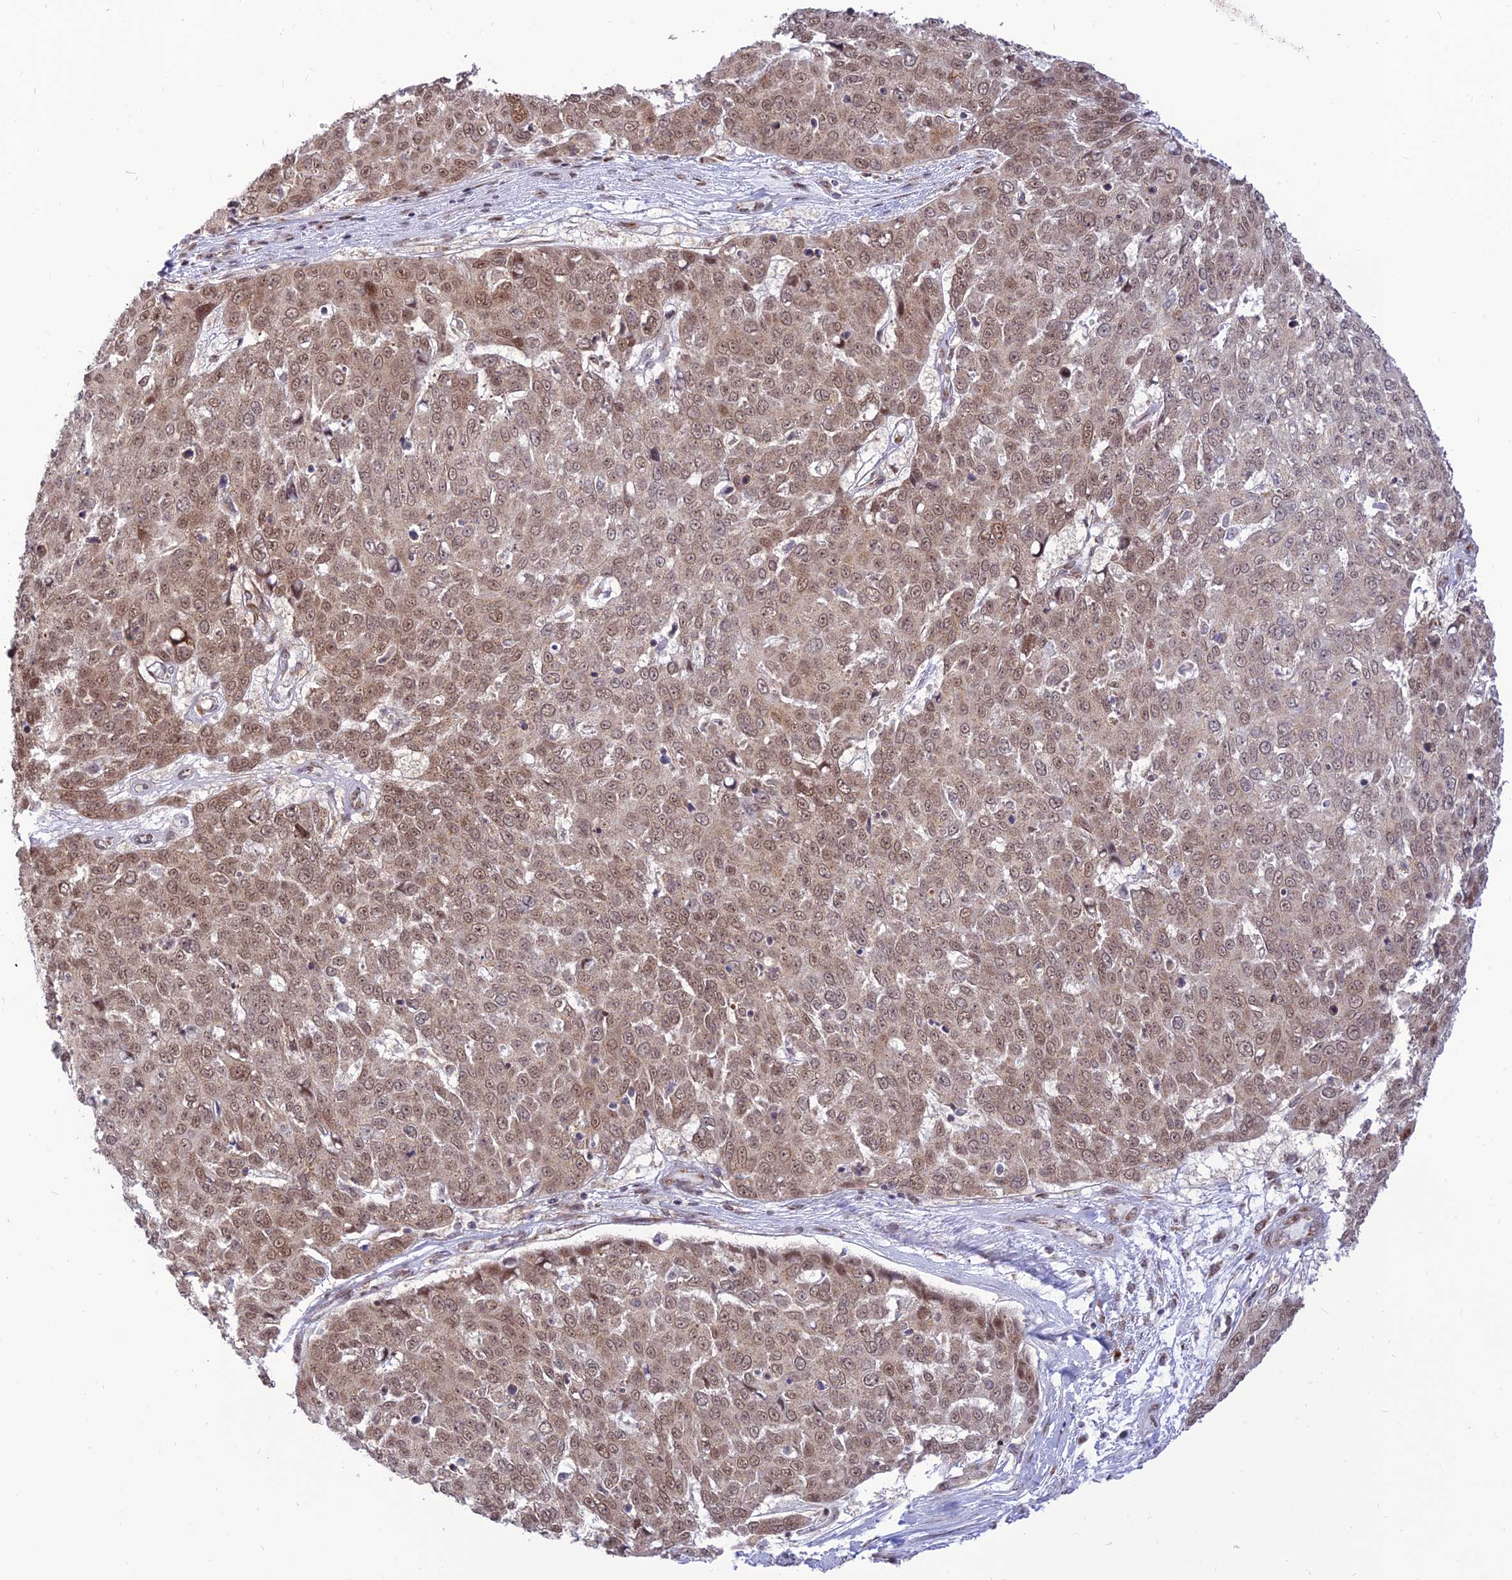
{"staining": {"intensity": "moderate", "quantity": ">75%", "location": "cytoplasmic/membranous,nuclear"}, "tissue": "skin cancer", "cell_type": "Tumor cells", "image_type": "cancer", "snomed": [{"axis": "morphology", "description": "Squamous cell carcinoma, NOS"}, {"axis": "topography", "description": "Skin"}], "caption": "Skin squamous cell carcinoma stained with a protein marker exhibits moderate staining in tumor cells.", "gene": "GOLGA3", "patient": {"sex": "male", "age": 71}}